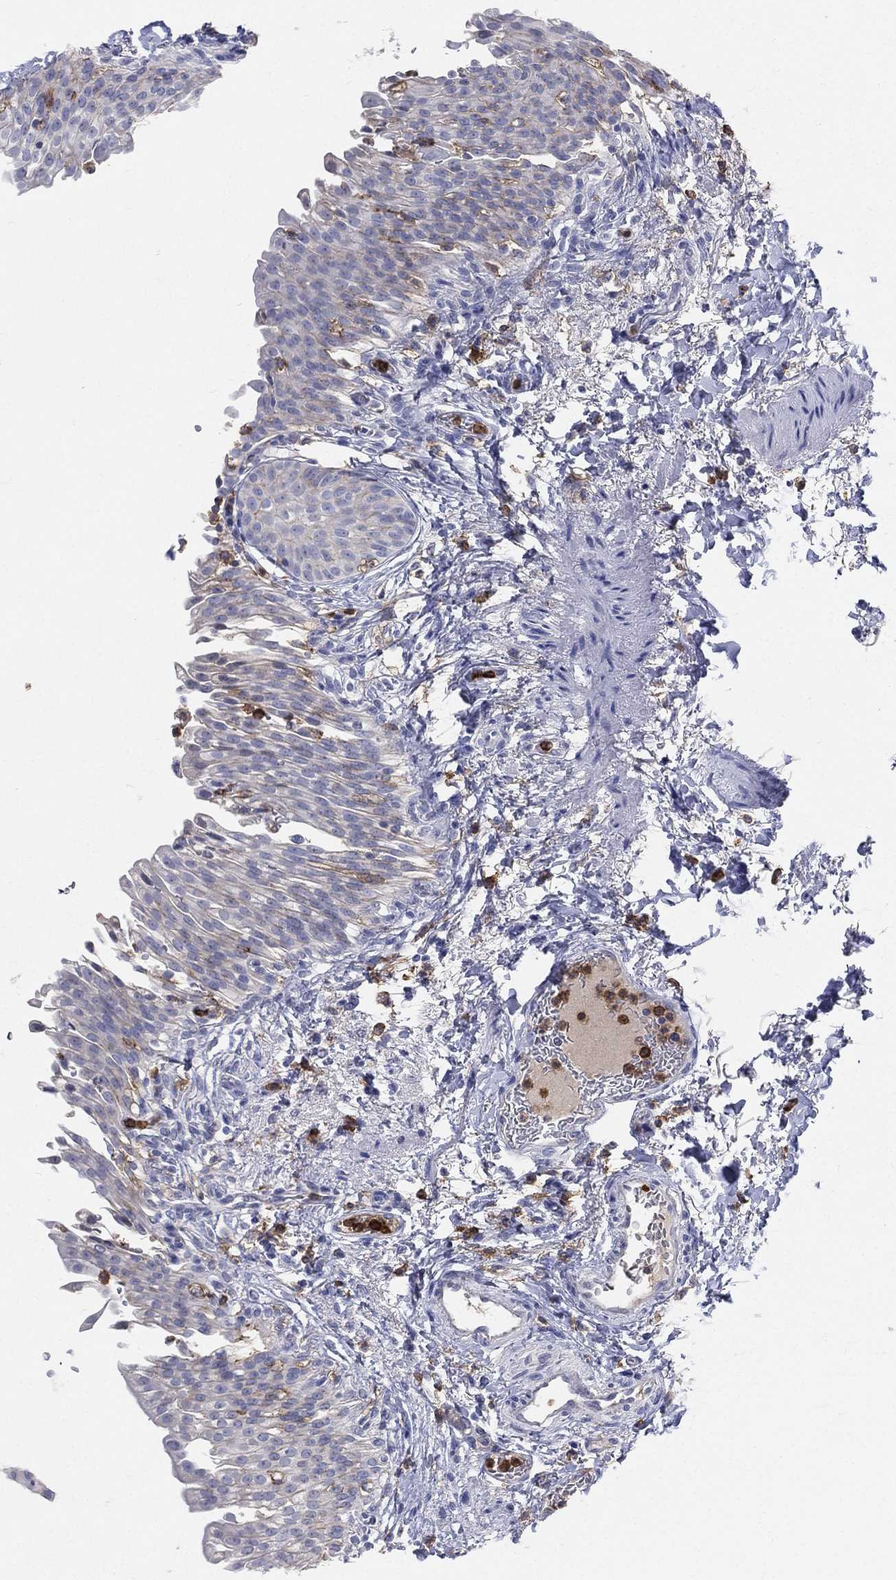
{"staining": {"intensity": "negative", "quantity": "none", "location": "none"}, "tissue": "urinary bladder", "cell_type": "Urothelial cells", "image_type": "normal", "snomed": [{"axis": "morphology", "description": "Normal tissue, NOS"}, {"axis": "topography", "description": "Urinary bladder"}], "caption": "Urothelial cells are negative for brown protein staining in normal urinary bladder.", "gene": "CD33", "patient": {"sex": "female", "age": 60}}